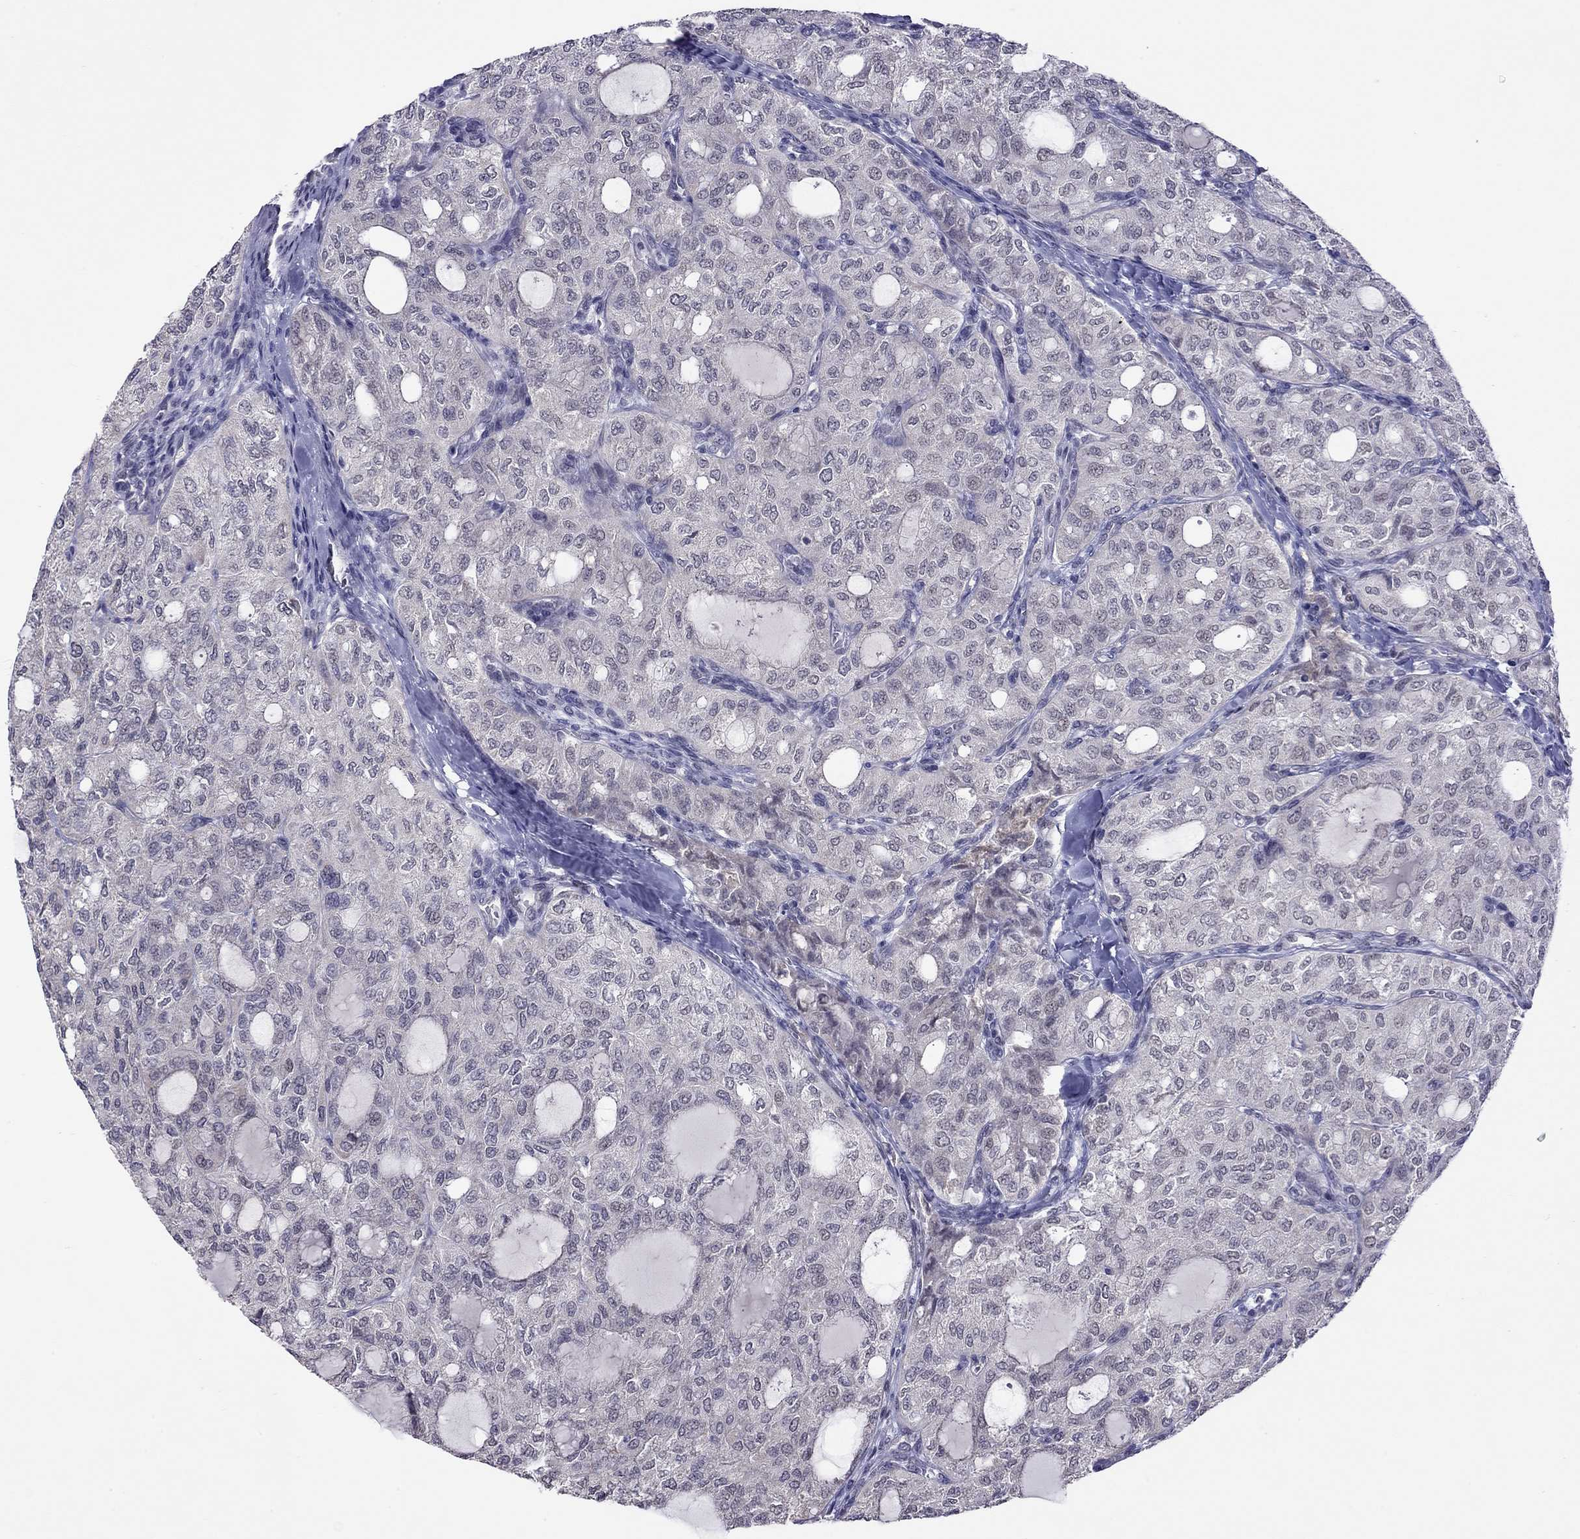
{"staining": {"intensity": "negative", "quantity": "none", "location": "none"}, "tissue": "thyroid cancer", "cell_type": "Tumor cells", "image_type": "cancer", "snomed": [{"axis": "morphology", "description": "Follicular adenoma carcinoma, NOS"}, {"axis": "topography", "description": "Thyroid gland"}], "caption": "Thyroid cancer (follicular adenoma carcinoma) was stained to show a protein in brown. There is no significant positivity in tumor cells.", "gene": "HES5", "patient": {"sex": "male", "age": 75}}